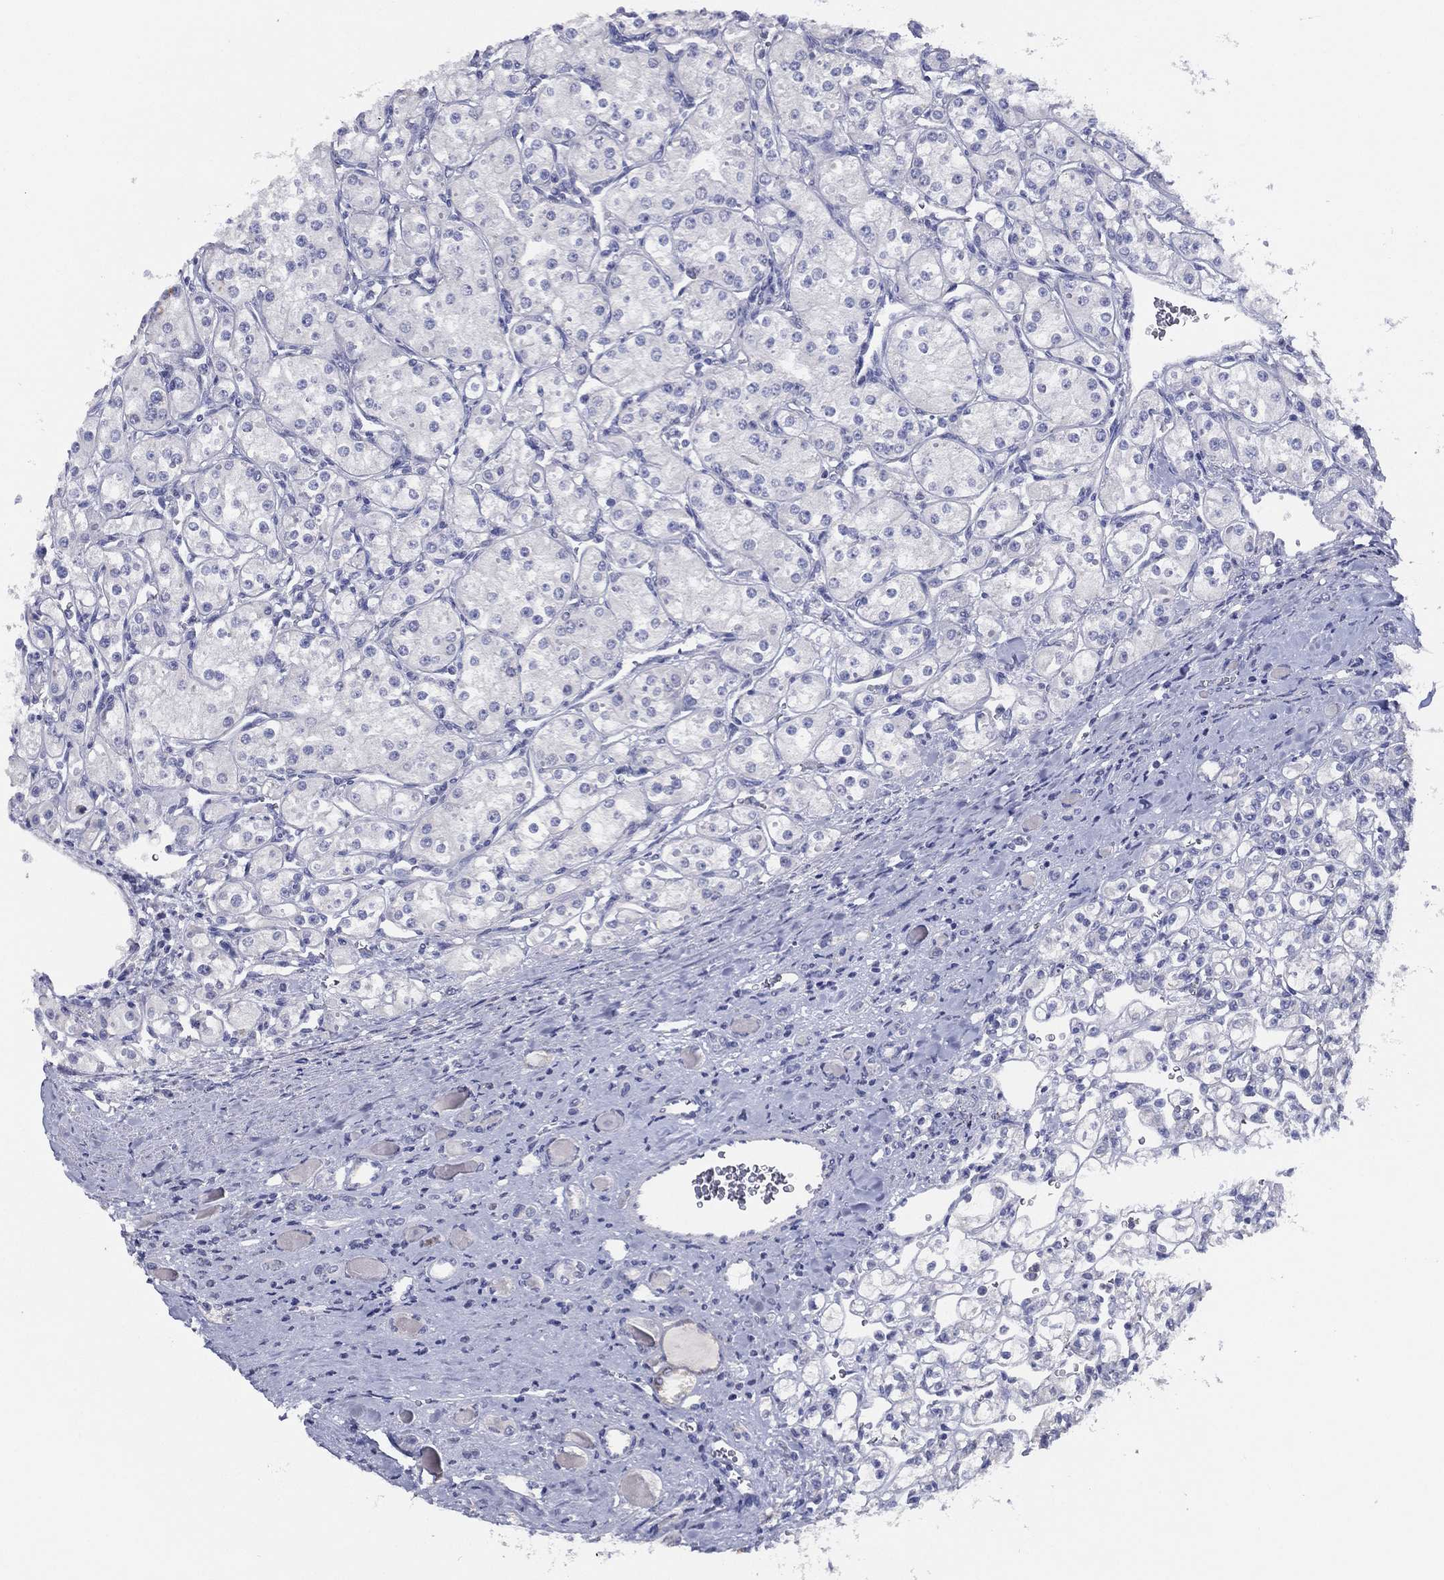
{"staining": {"intensity": "negative", "quantity": "none", "location": "none"}, "tissue": "renal cancer", "cell_type": "Tumor cells", "image_type": "cancer", "snomed": [{"axis": "morphology", "description": "Adenocarcinoma, NOS"}, {"axis": "topography", "description": "Kidney"}], "caption": "This is a micrograph of IHC staining of renal adenocarcinoma, which shows no expression in tumor cells.", "gene": "SLC13A4", "patient": {"sex": "male", "age": 77}}